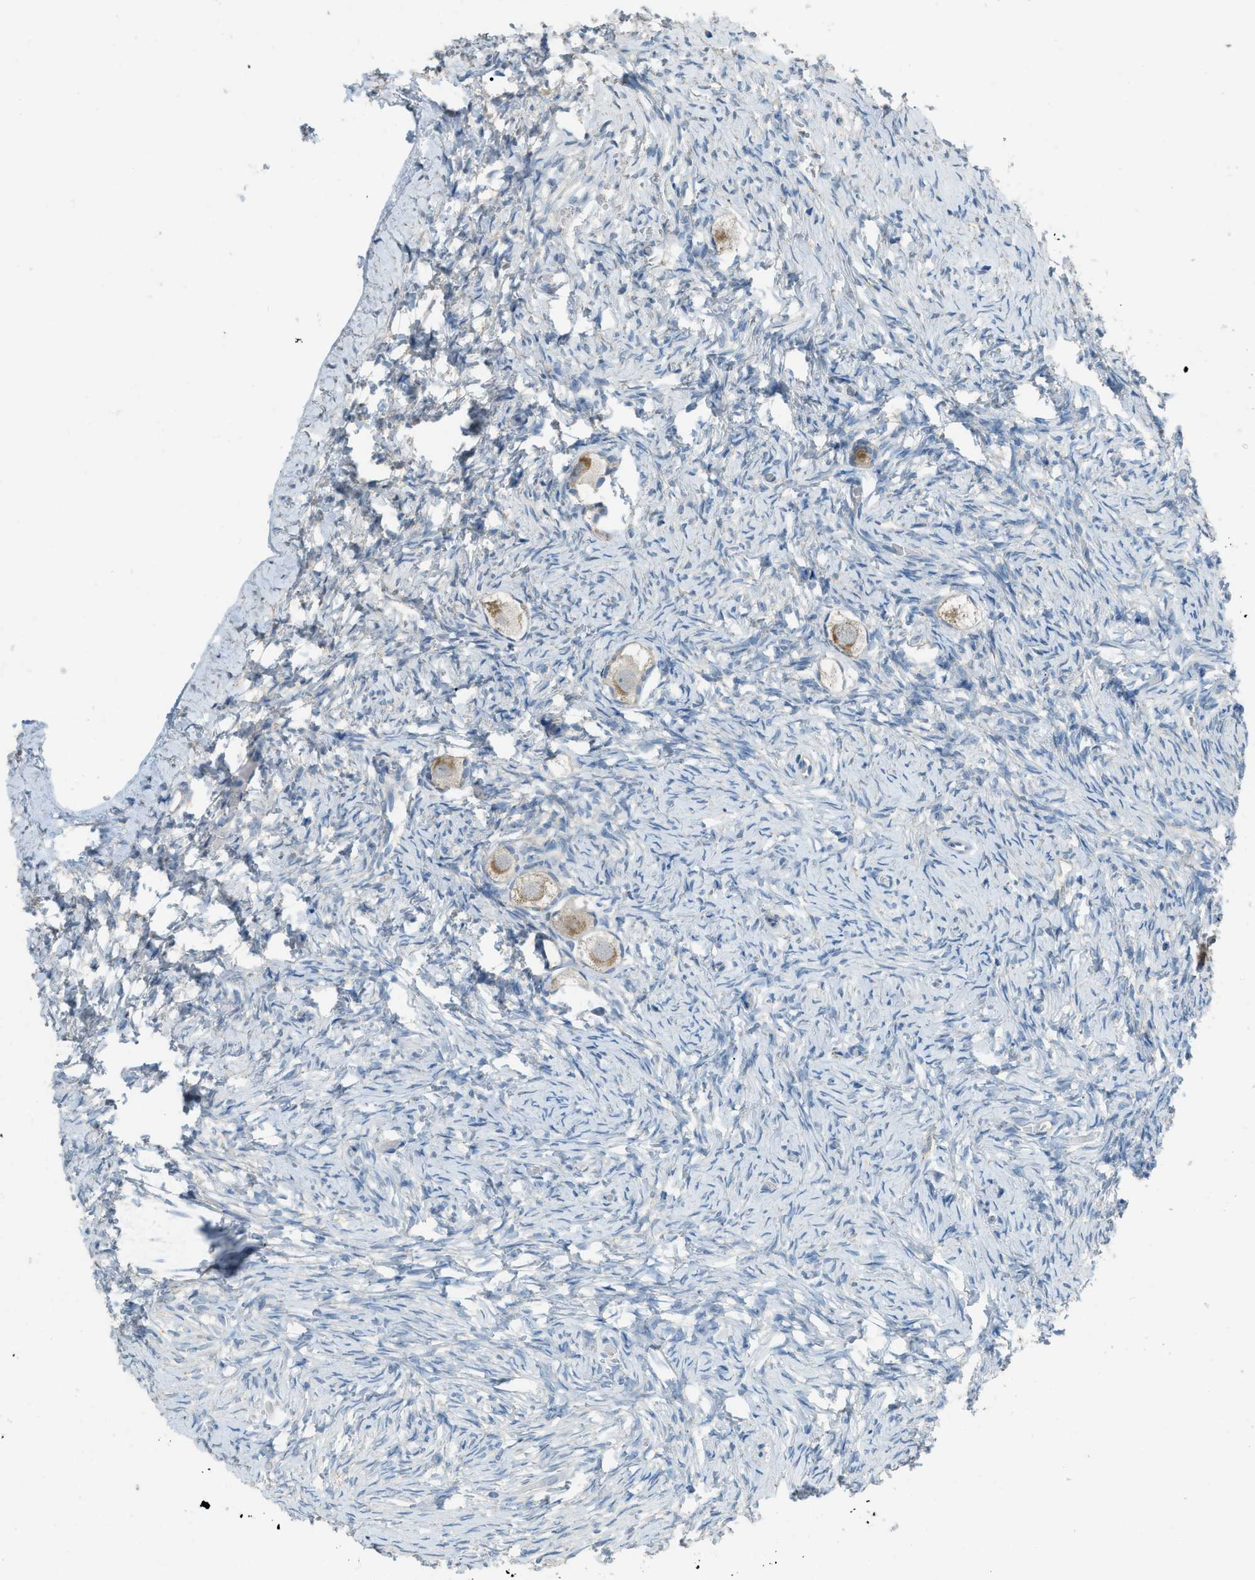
{"staining": {"intensity": "moderate", "quantity": ">75%", "location": "cytoplasmic/membranous"}, "tissue": "ovary", "cell_type": "Follicle cells", "image_type": "normal", "snomed": [{"axis": "morphology", "description": "Normal tissue, NOS"}, {"axis": "topography", "description": "Ovary"}], "caption": "A brown stain highlights moderate cytoplasmic/membranous staining of a protein in follicle cells of benign human ovary.", "gene": "TIMD4", "patient": {"sex": "female", "age": 27}}